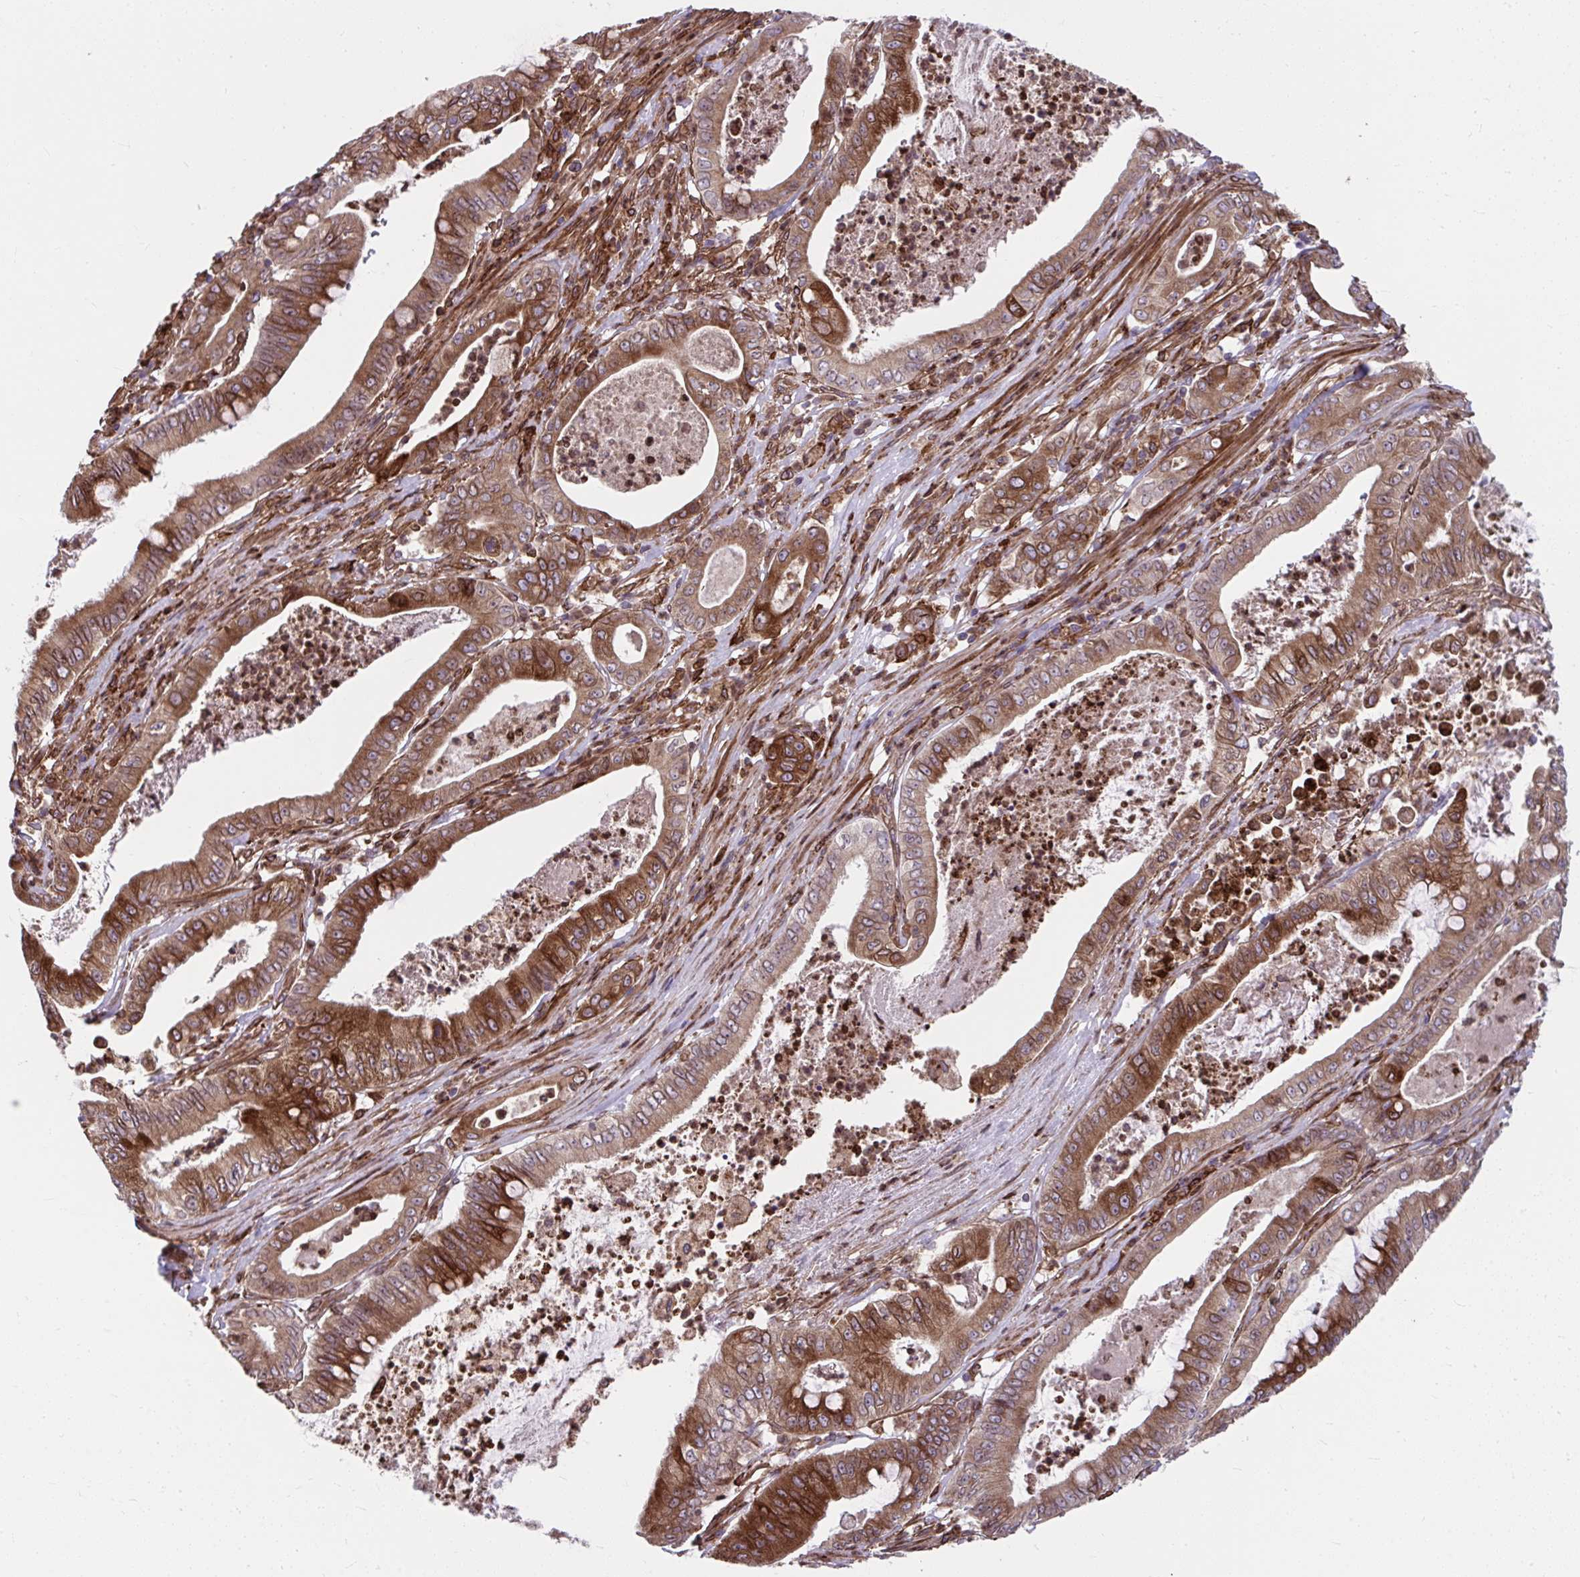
{"staining": {"intensity": "strong", "quantity": "25%-75%", "location": "cytoplasmic/membranous"}, "tissue": "pancreatic cancer", "cell_type": "Tumor cells", "image_type": "cancer", "snomed": [{"axis": "morphology", "description": "Adenocarcinoma, NOS"}, {"axis": "topography", "description": "Pancreas"}], "caption": "Immunohistochemical staining of human pancreatic adenocarcinoma exhibits high levels of strong cytoplasmic/membranous protein expression in about 25%-75% of tumor cells.", "gene": "STIM2", "patient": {"sex": "male", "age": 71}}